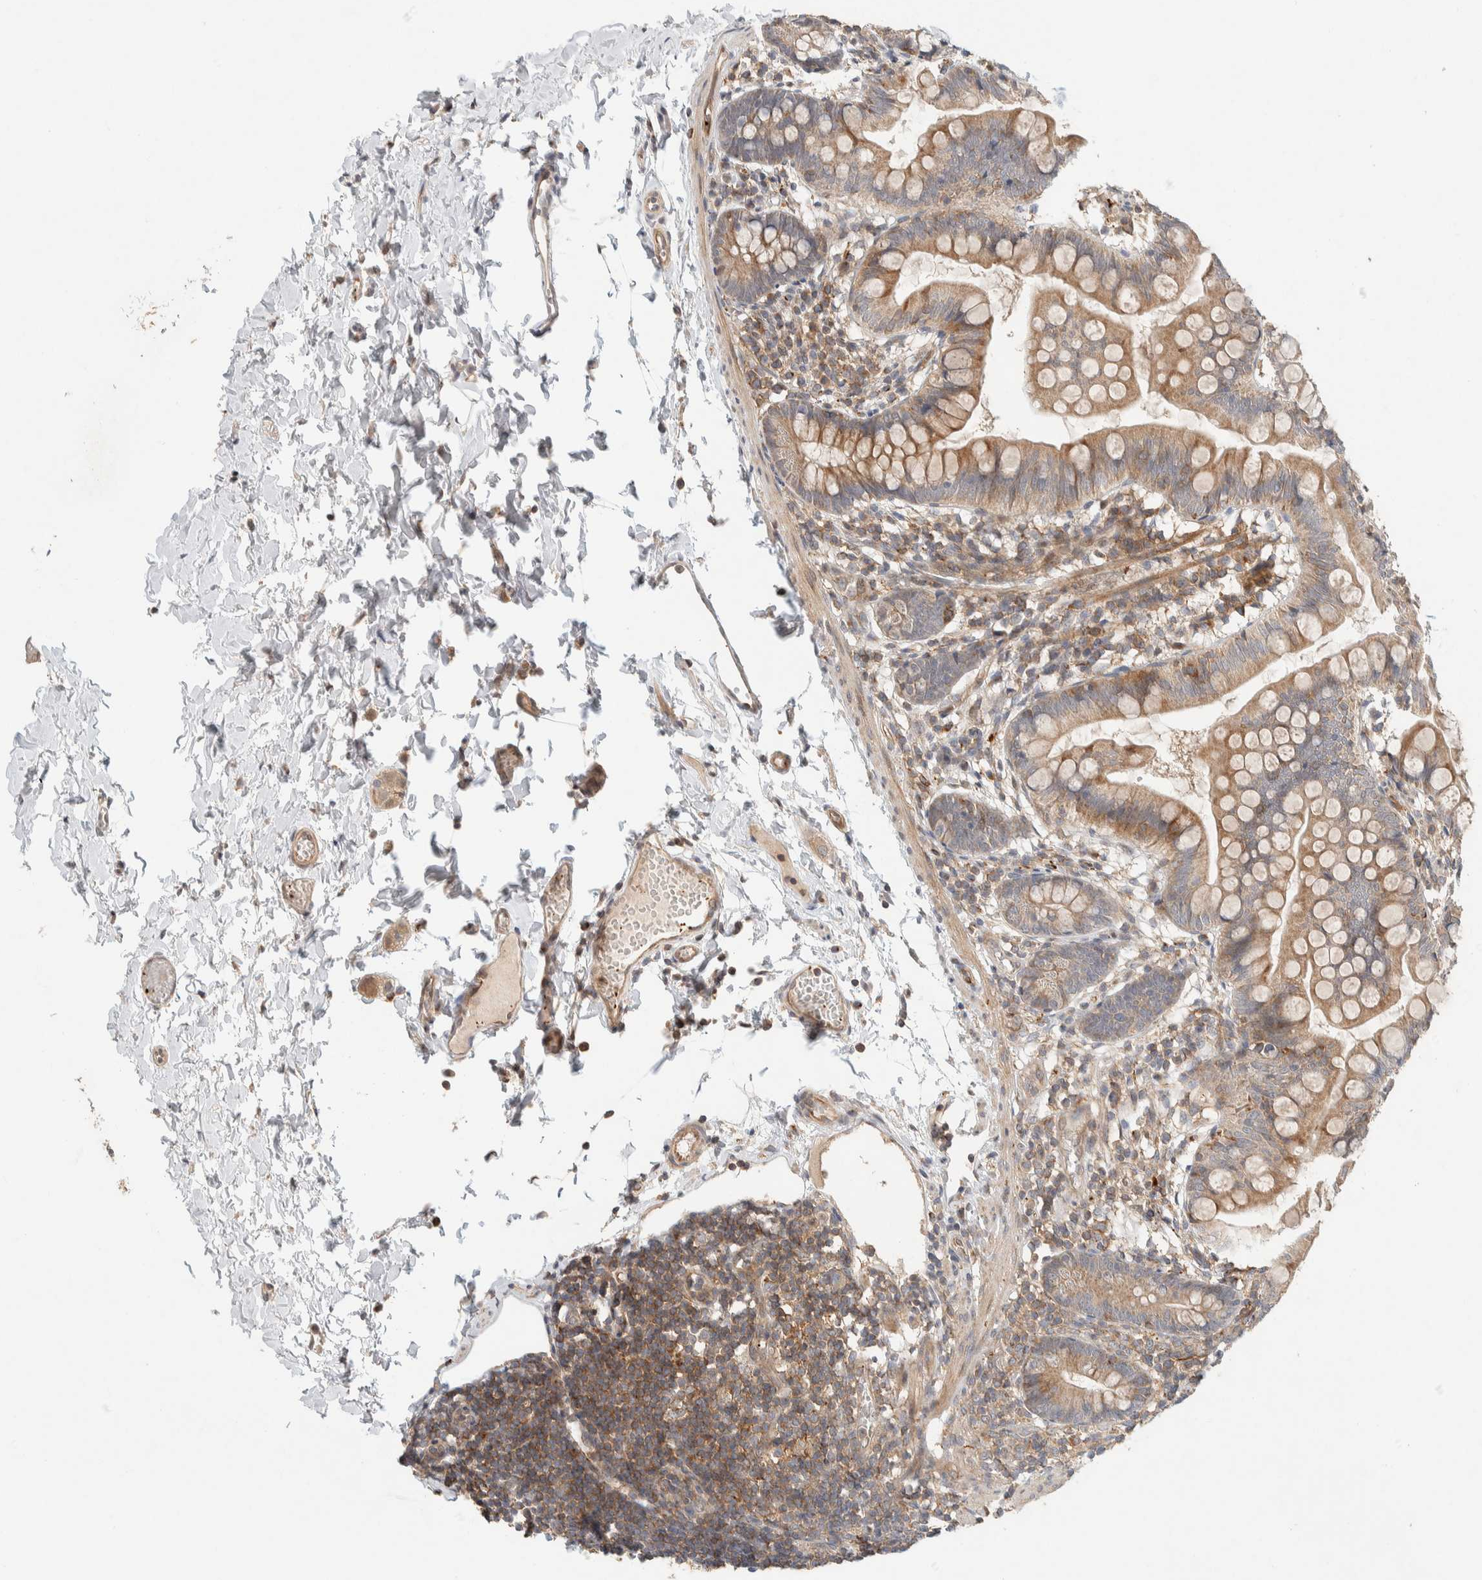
{"staining": {"intensity": "moderate", "quantity": ">75%", "location": "cytoplasmic/membranous"}, "tissue": "small intestine", "cell_type": "Glandular cells", "image_type": "normal", "snomed": [{"axis": "morphology", "description": "Normal tissue, NOS"}, {"axis": "topography", "description": "Small intestine"}], "caption": "A histopathology image showing moderate cytoplasmic/membranous positivity in about >75% of glandular cells in normal small intestine, as visualized by brown immunohistochemical staining.", "gene": "KIF9", "patient": {"sex": "male", "age": 7}}